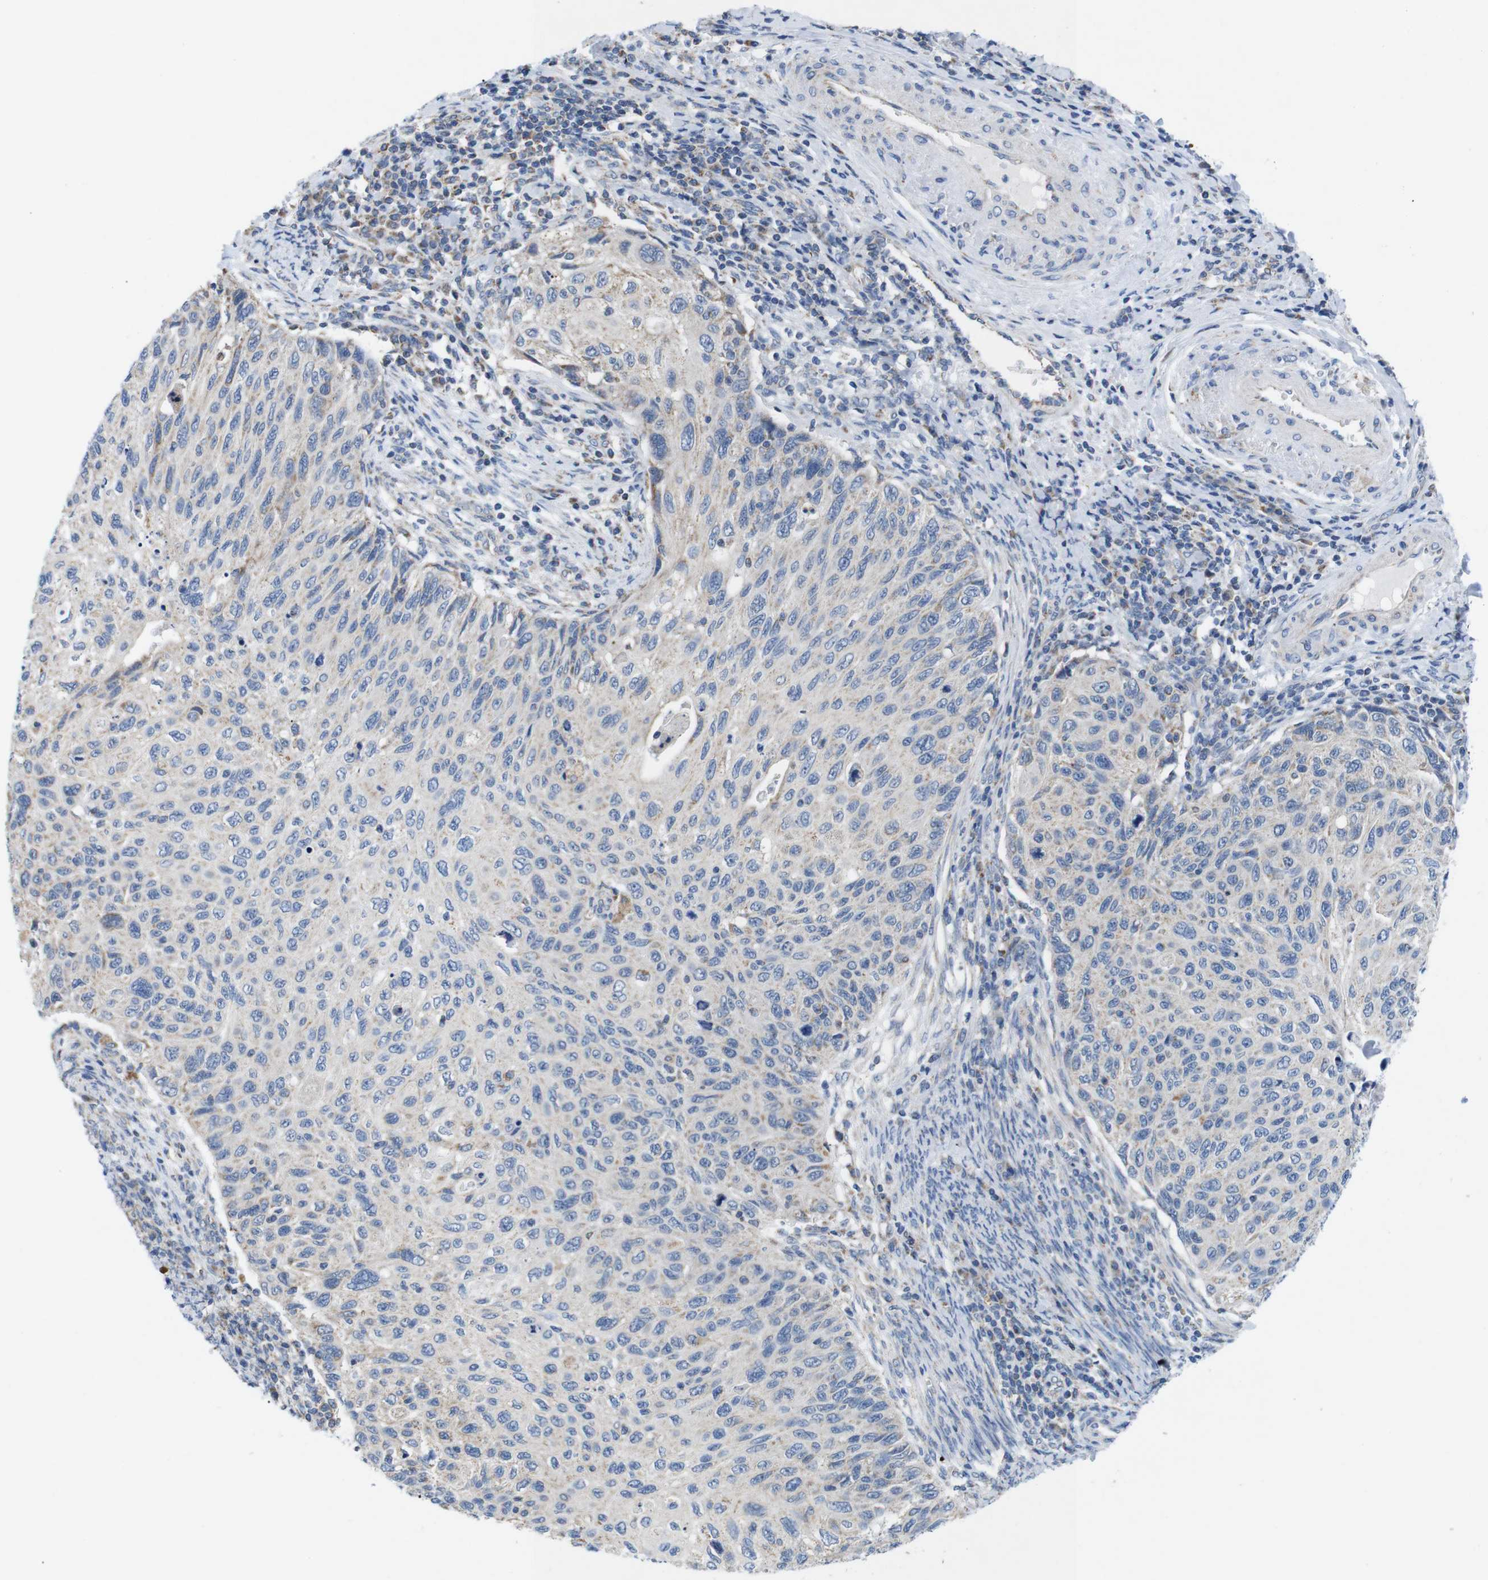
{"staining": {"intensity": "weak", "quantity": "<25%", "location": "cytoplasmic/membranous"}, "tissue": "cervical cancer", "cell_type": "Tumor cells", "image_type": "cancer", "snomed": [{"axis": "morphology", "description": "Squamous cell carcinoma, NOS"}, {"axis": "topography", "description": "Cervix"}], "caption": "A histopathology image of human cervical cancer (squamous cell carcinoma) is negative for staining in tumor cells.", "gene": "F2RL1", "patient": {"sex": "female", "age": 70}}